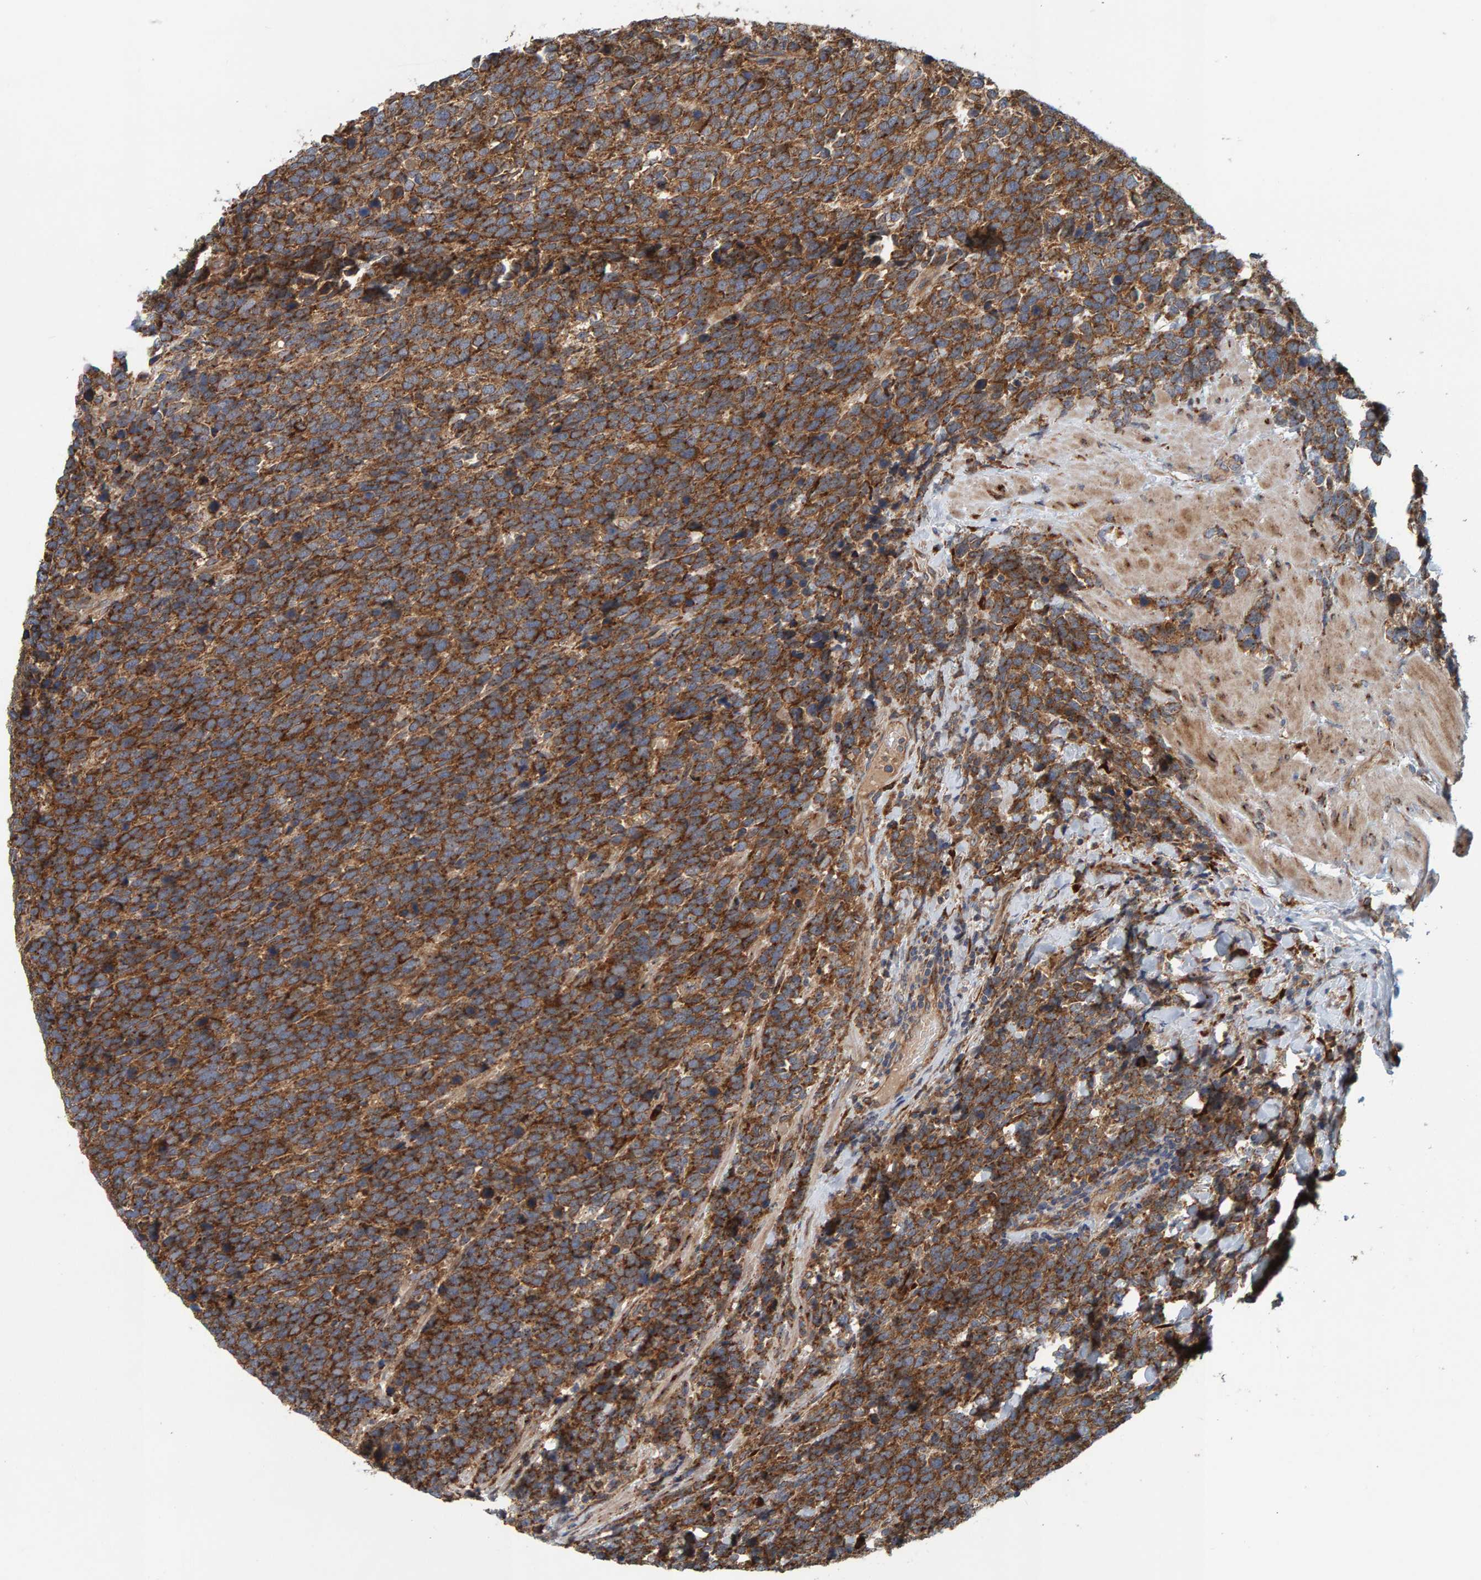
{"staining": {"intensity": "strong", "quantity": ">75%", "location": "cytoplasmic/membranous"}, "tissue": "urothelial cancer", "cell_type": "Tumor cells", "image_type": "cancer", "snomed": [{"axis": "morphology", "description": "Urothelial carcinoma, High grade"}, {"axis": "topography", "description": "Urinary bladder"}], "caption": "Protein positivity by IHC exhibits strong cytoplasmic/membranous positivity in about >75% of tumor cells in urothelial cancer.", "gene": "BAIAP2", "patient": {"sex": "female", "age": 82}}